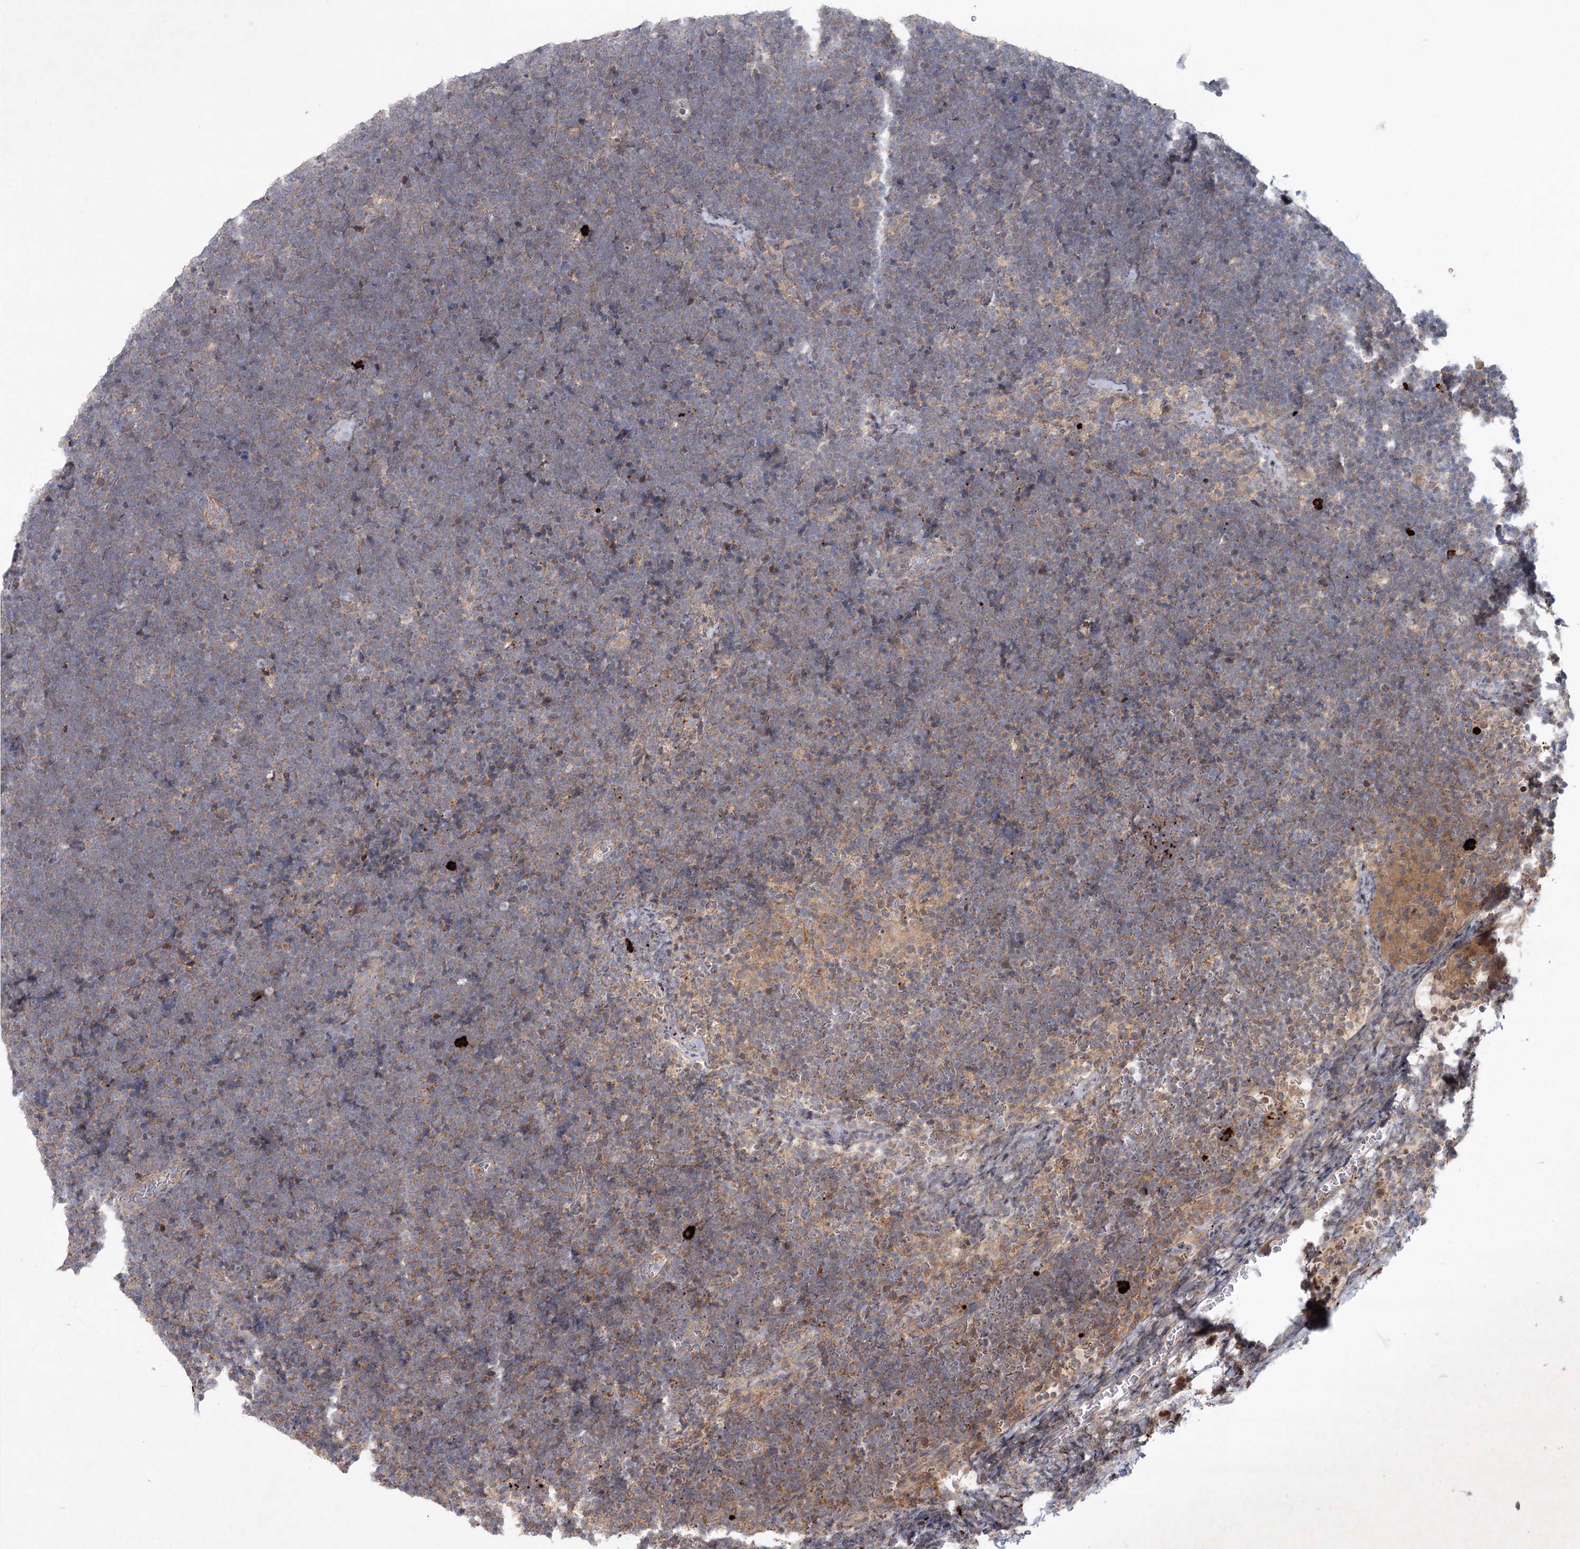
{"staining": {"intensity": "weak", "quantity": "<25%", "location": "cytoplasmic/membranous"}, "tissue": "lymphoma", "cell_type": "Tumor cells", "image_type": "cancer", "snomed": [{"axis": "morphology", "description": "Malignant lymphoma, non-Hodgkin's type, High grade"}, {"axis": "topography", "description": "Lymph node"}], "caption": "DAB (3,3'-diaminobenzidine) immunohistochemical staining of lymphoma shows no significant expression in tumor cells.", "gene": "MAP3K13", "patient": {"sex": "male", "age": 13}}